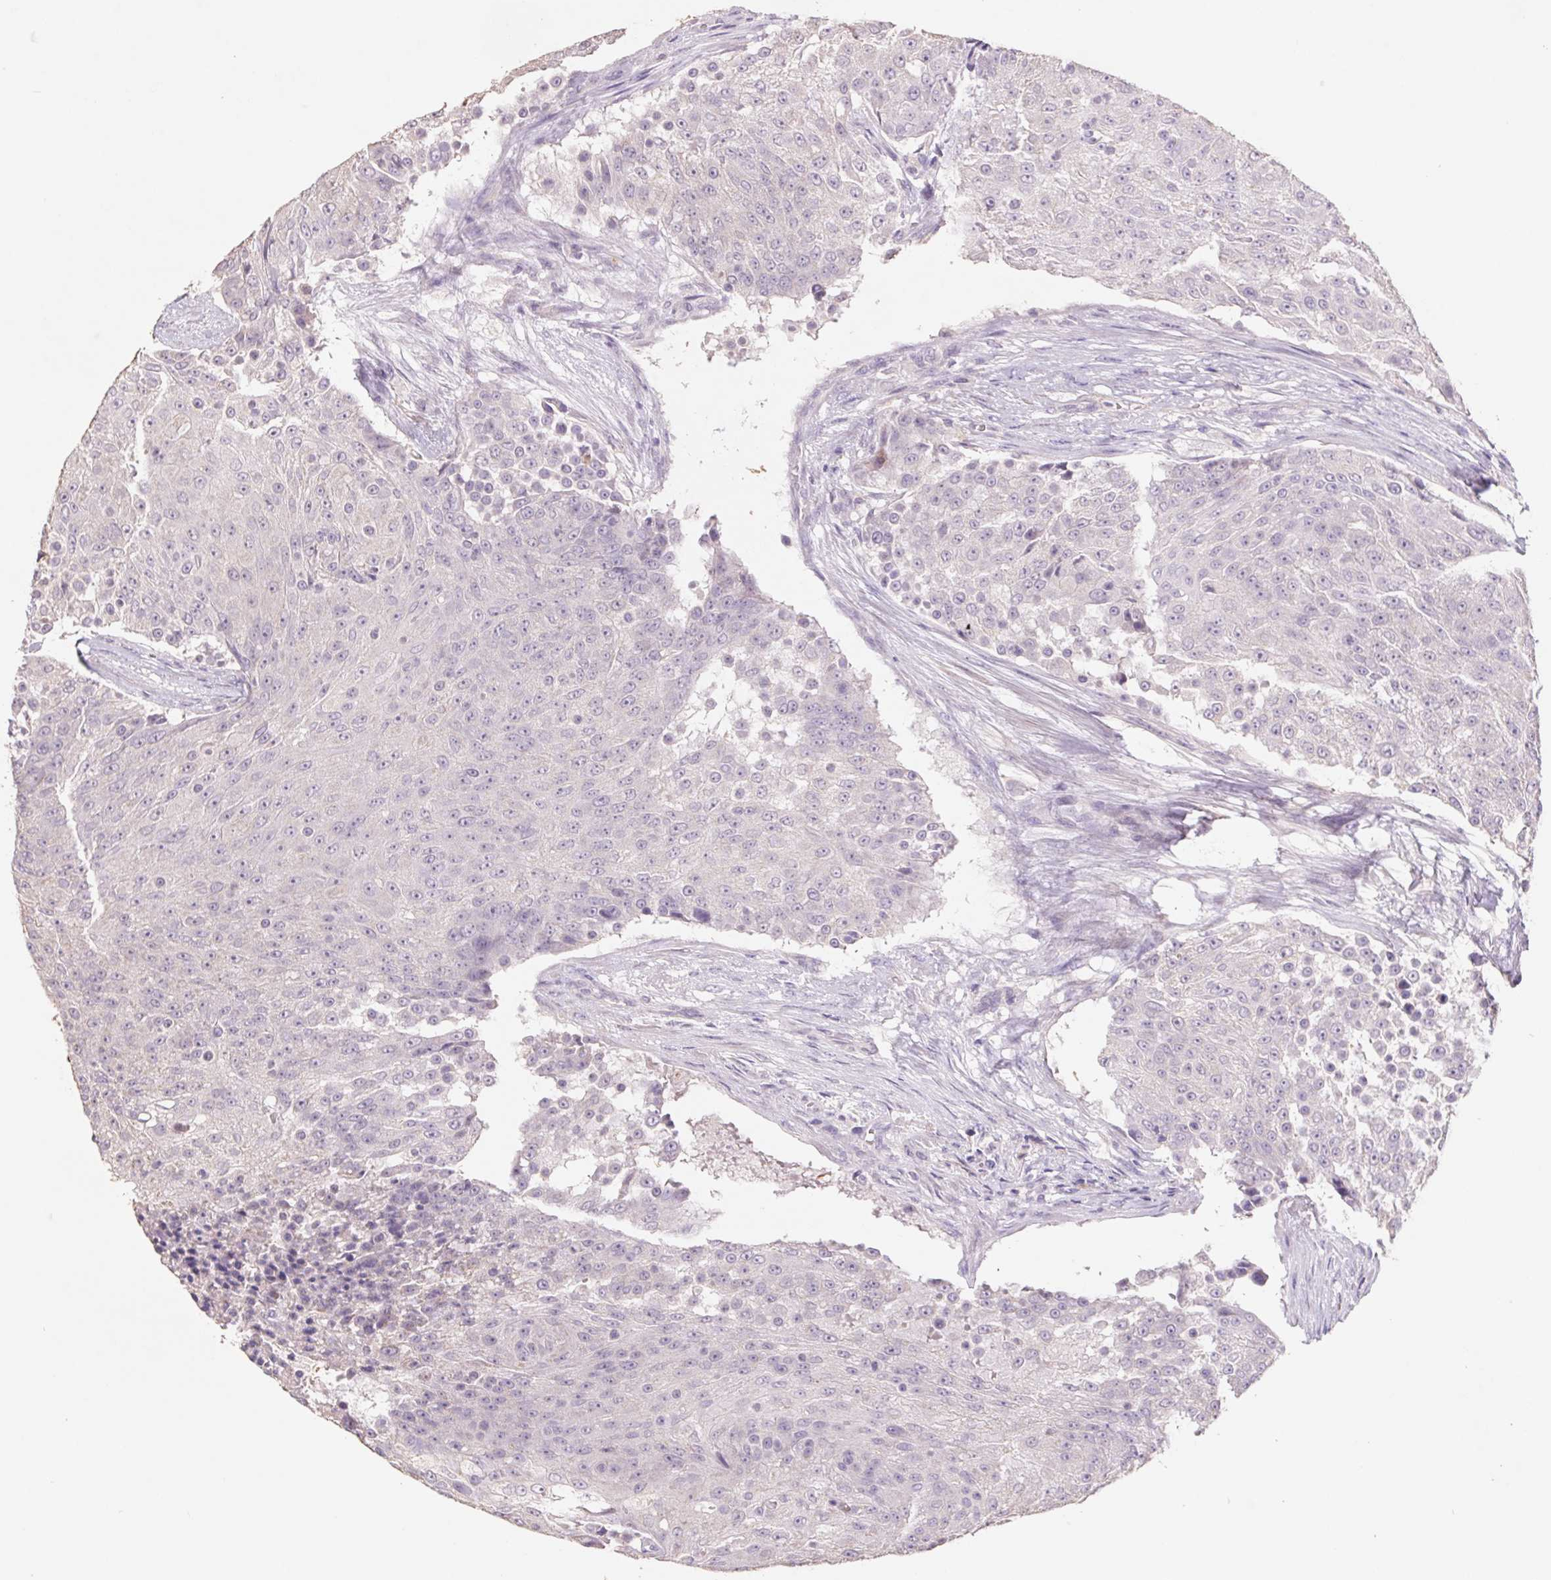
{"staining": {"intensity": "negative", "quantity": "none", "location": "none"}, "tissue": "urothelial cancer", "cell_type": "Tumor cells", "image_type": "cancer", "snomed": [{"axis": "morphology", "description": "Urothelial carcinoma, High grade"}, {"axis": "topography", "description": "Urinary bladder"}], "caption": "Tumor cells are negative for protein expression in human urothelial cancer. The staining was performed using DAB (3,3'-diaminobenzidine) to visualize the protein expression in brown, while the nuclei were stained in blue with hematoxylin (Magnification: 20x).", "gene": "GRM2", "patient": {"sex": "female", "age": 63}}